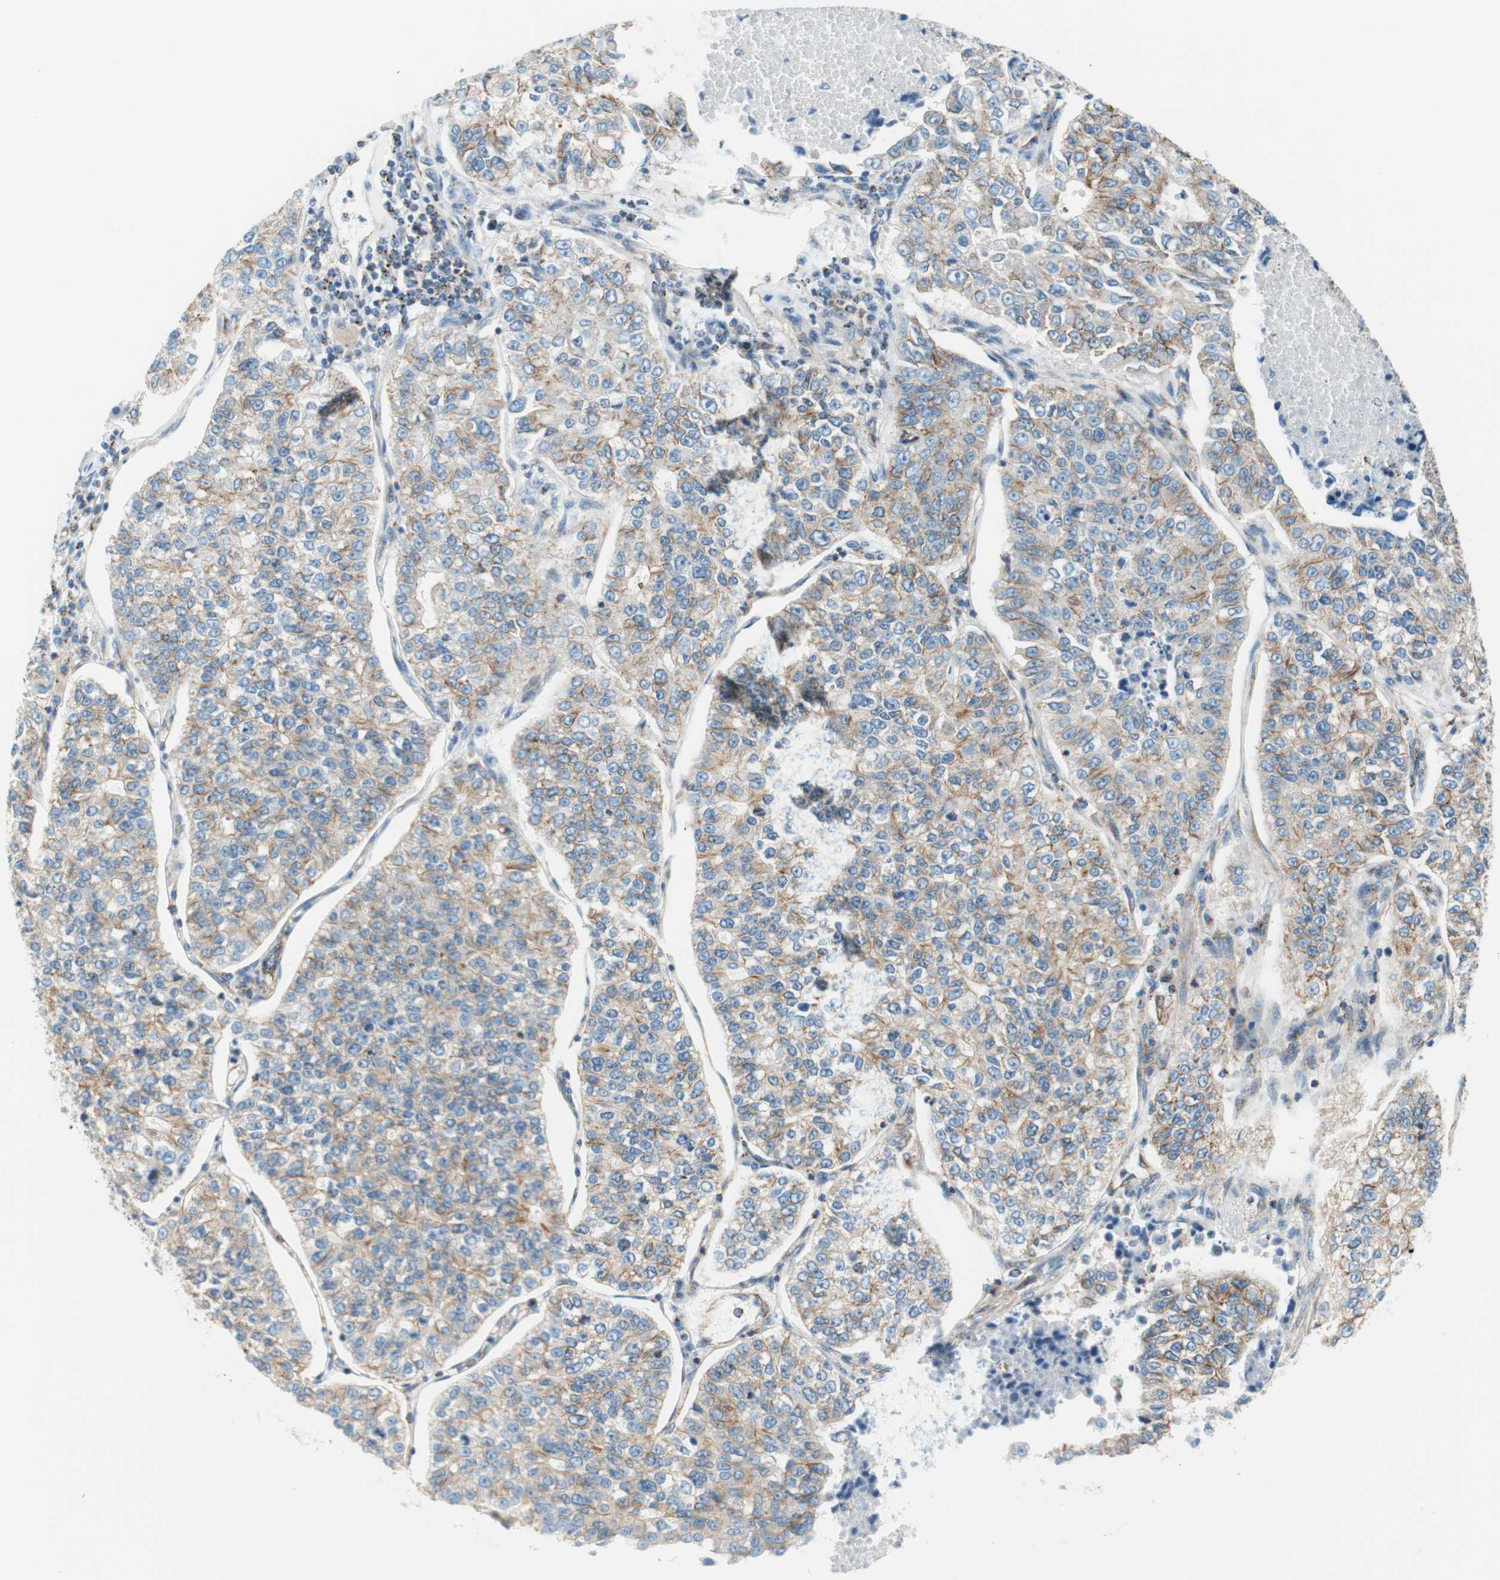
{"staining": {"intensity": "moderate", "quantity": "25%-75%", "location": "cytoplasmic/membranous"}, "tissue": "lung cancer", "cell_type": "Tumor cells", "image_type": "cancer", "snomed": [{"axis": "morphology", "description": "Adenocarcinoma, NOS"}, {"axis": "topography", "description": "Lung"}], "caption": "IHC photomicrograph of lung cancer (adenocarcinoma) stained for a protein (brown), which reveals medium levels of moderate cytoplasmic/membranous expression in approximately 25%-75% of tumor cells.", "gene": "VPS26A", "patient": {"sex": "male", "age": 49}}